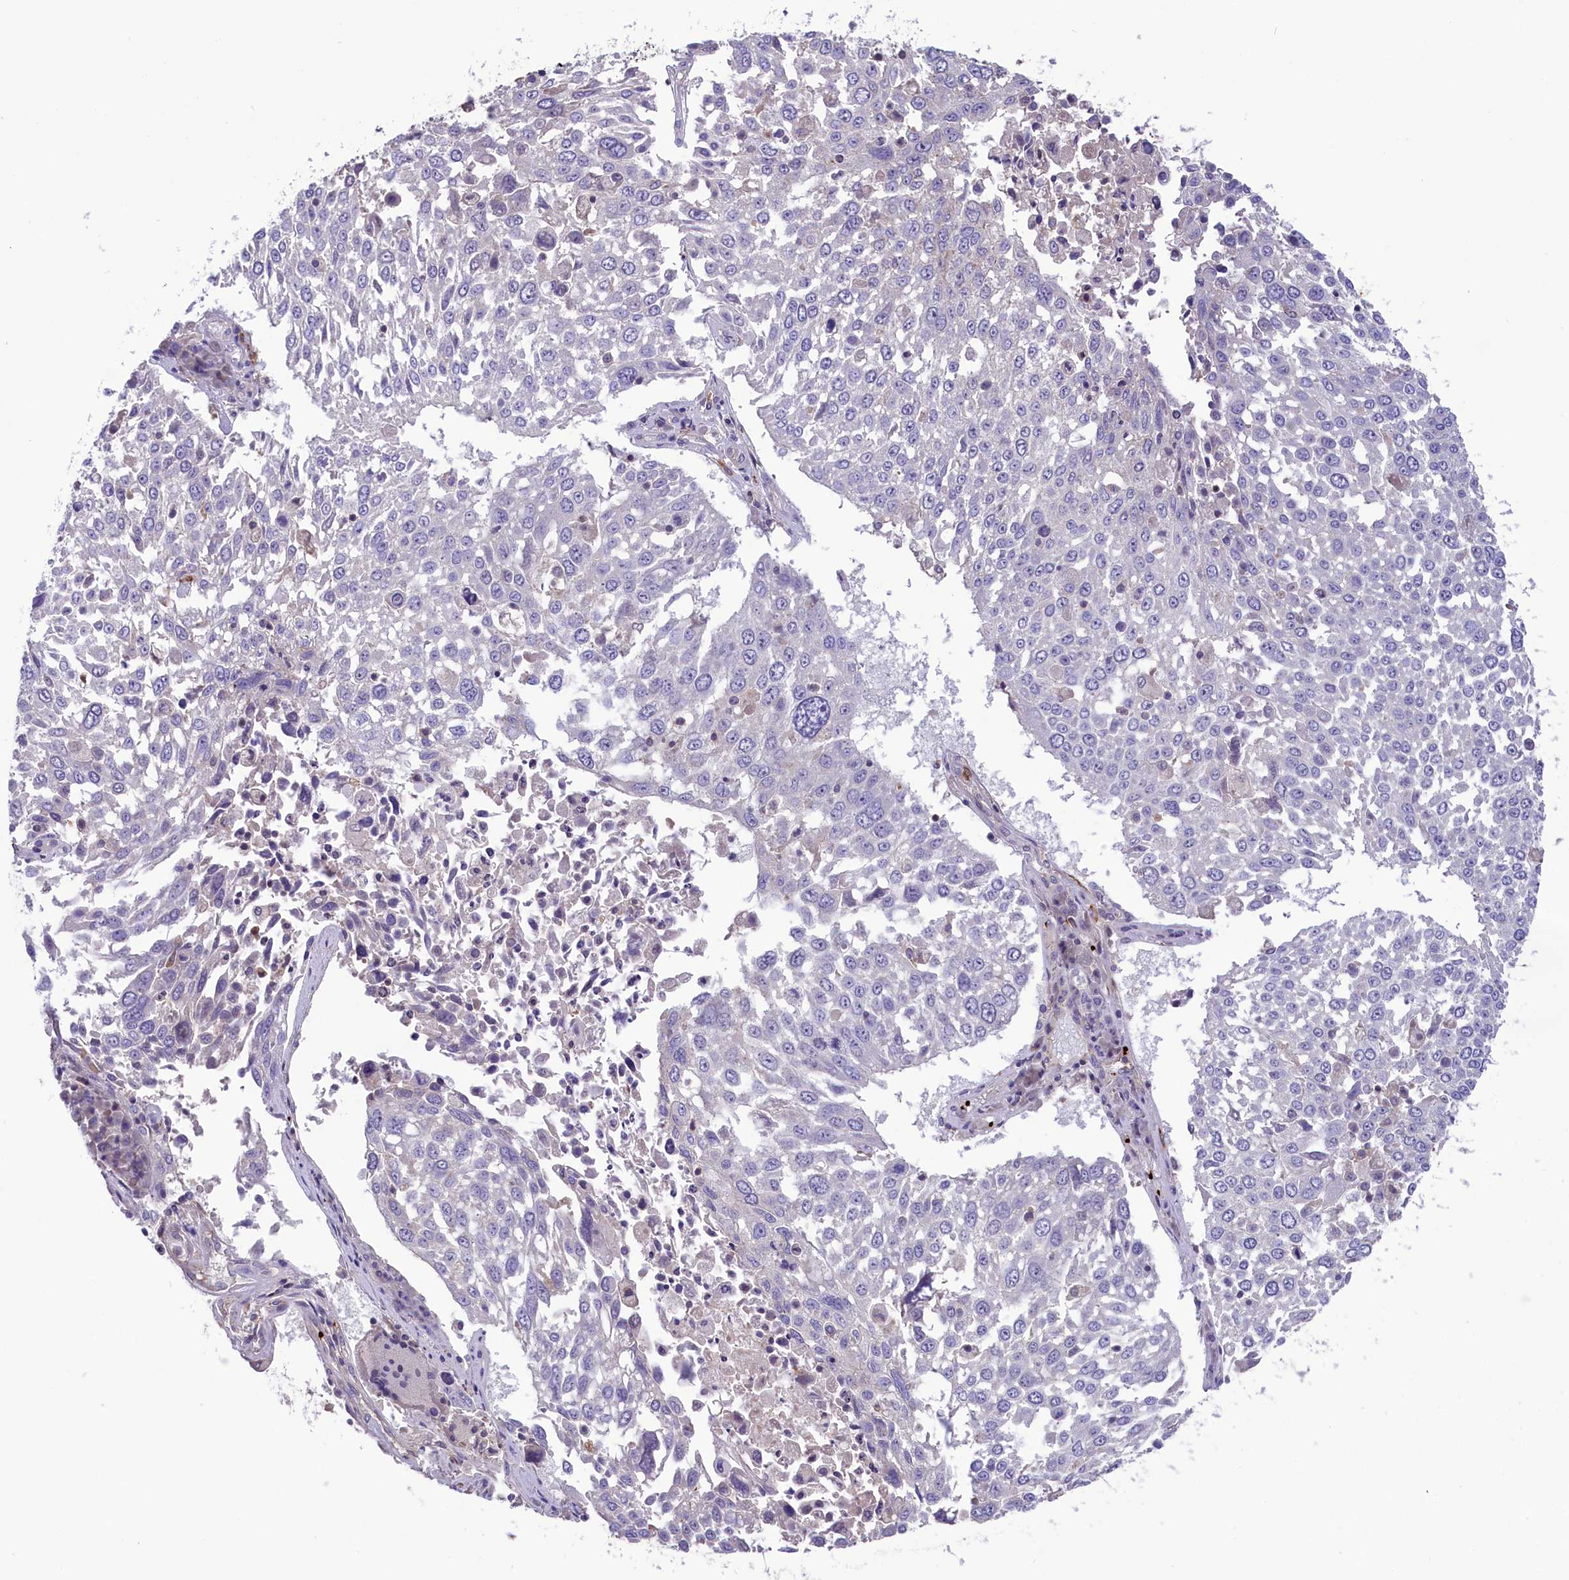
{"staining": {"intensity": "negative", "quantity": "none", "location": "none"}, "tissue": "lung cancer", "cell_type": "Tumor cells", "image_type": "cancer", "snomed": [{"axis": "morphology", "description": "Squamous cell carcinoma, NOS"}, {"axis": "topography", "description": "Lung"}], "caption": "Immunohistochemistry micrograph of neoplastic tissue: lung cancer (squamous cell carcinoma) stained with DAB (3,3'-diaminobenzidine) exhibits no significant protein positivity in tumor cells. (Stains: DAB IHC with hematoxylin counter stain, Microscopy: brightfield microscopy at high magnification).", "gene": "HEATR3", "patient": {"sex": "male", "age": 65}}